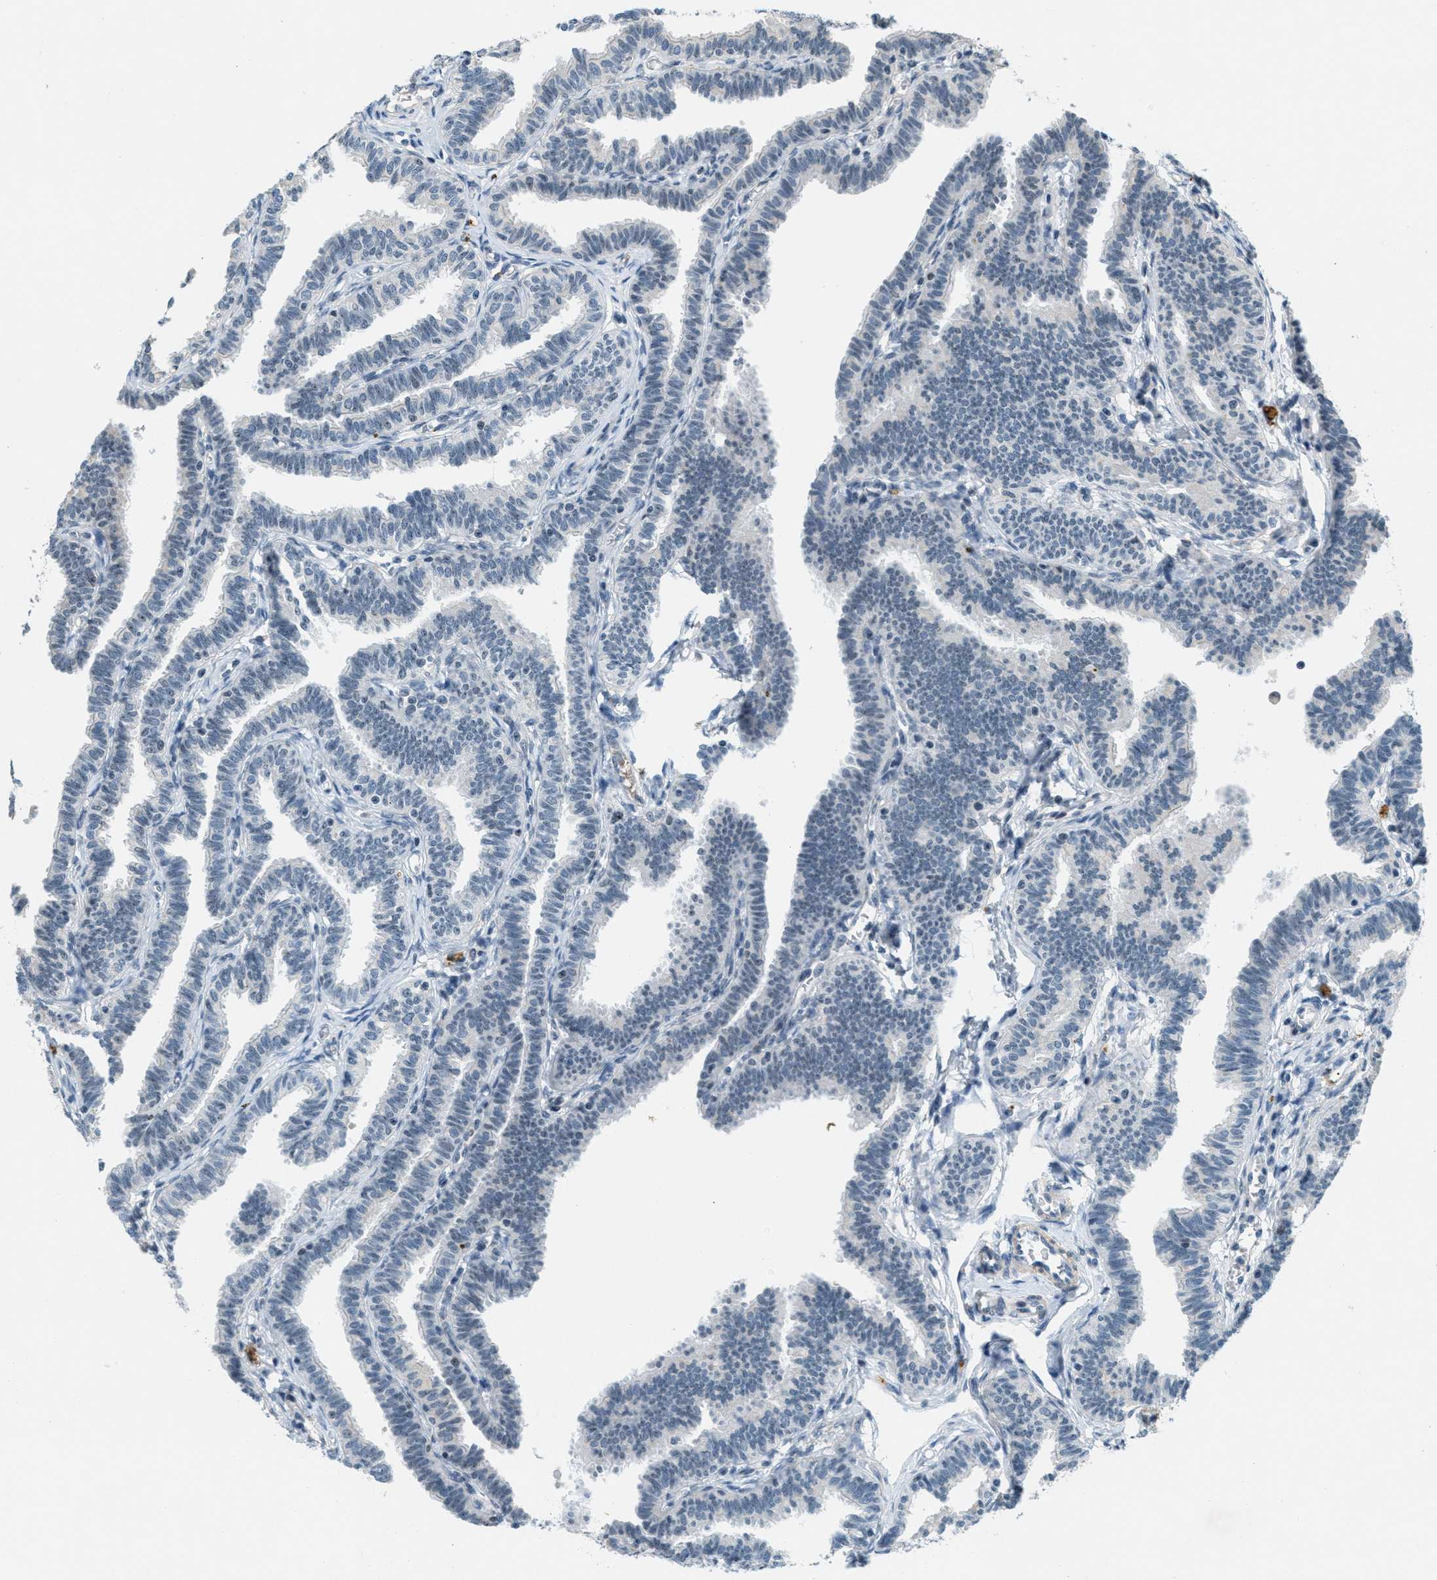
{"staining": {"intensity": "weak", "quantity": "<25%", "location": "nuclear"}, "tissue": "fallopian tube", "cell_type": "Glandular cells", "image_type": "normal", "snomed": [{"axis": "morphology", "description": "Normal tissue, NOS"}, {"axis": "topography", "description": "Fallopian tube"}, {"axis": "topography", "description": "Ovary"}], "caption": "Immunohistochemistry of unremarkable fallopian tube shows no expression in glandular cells.", "gene": "DDX47", "patient": {"sex": "female", "age": 23}}